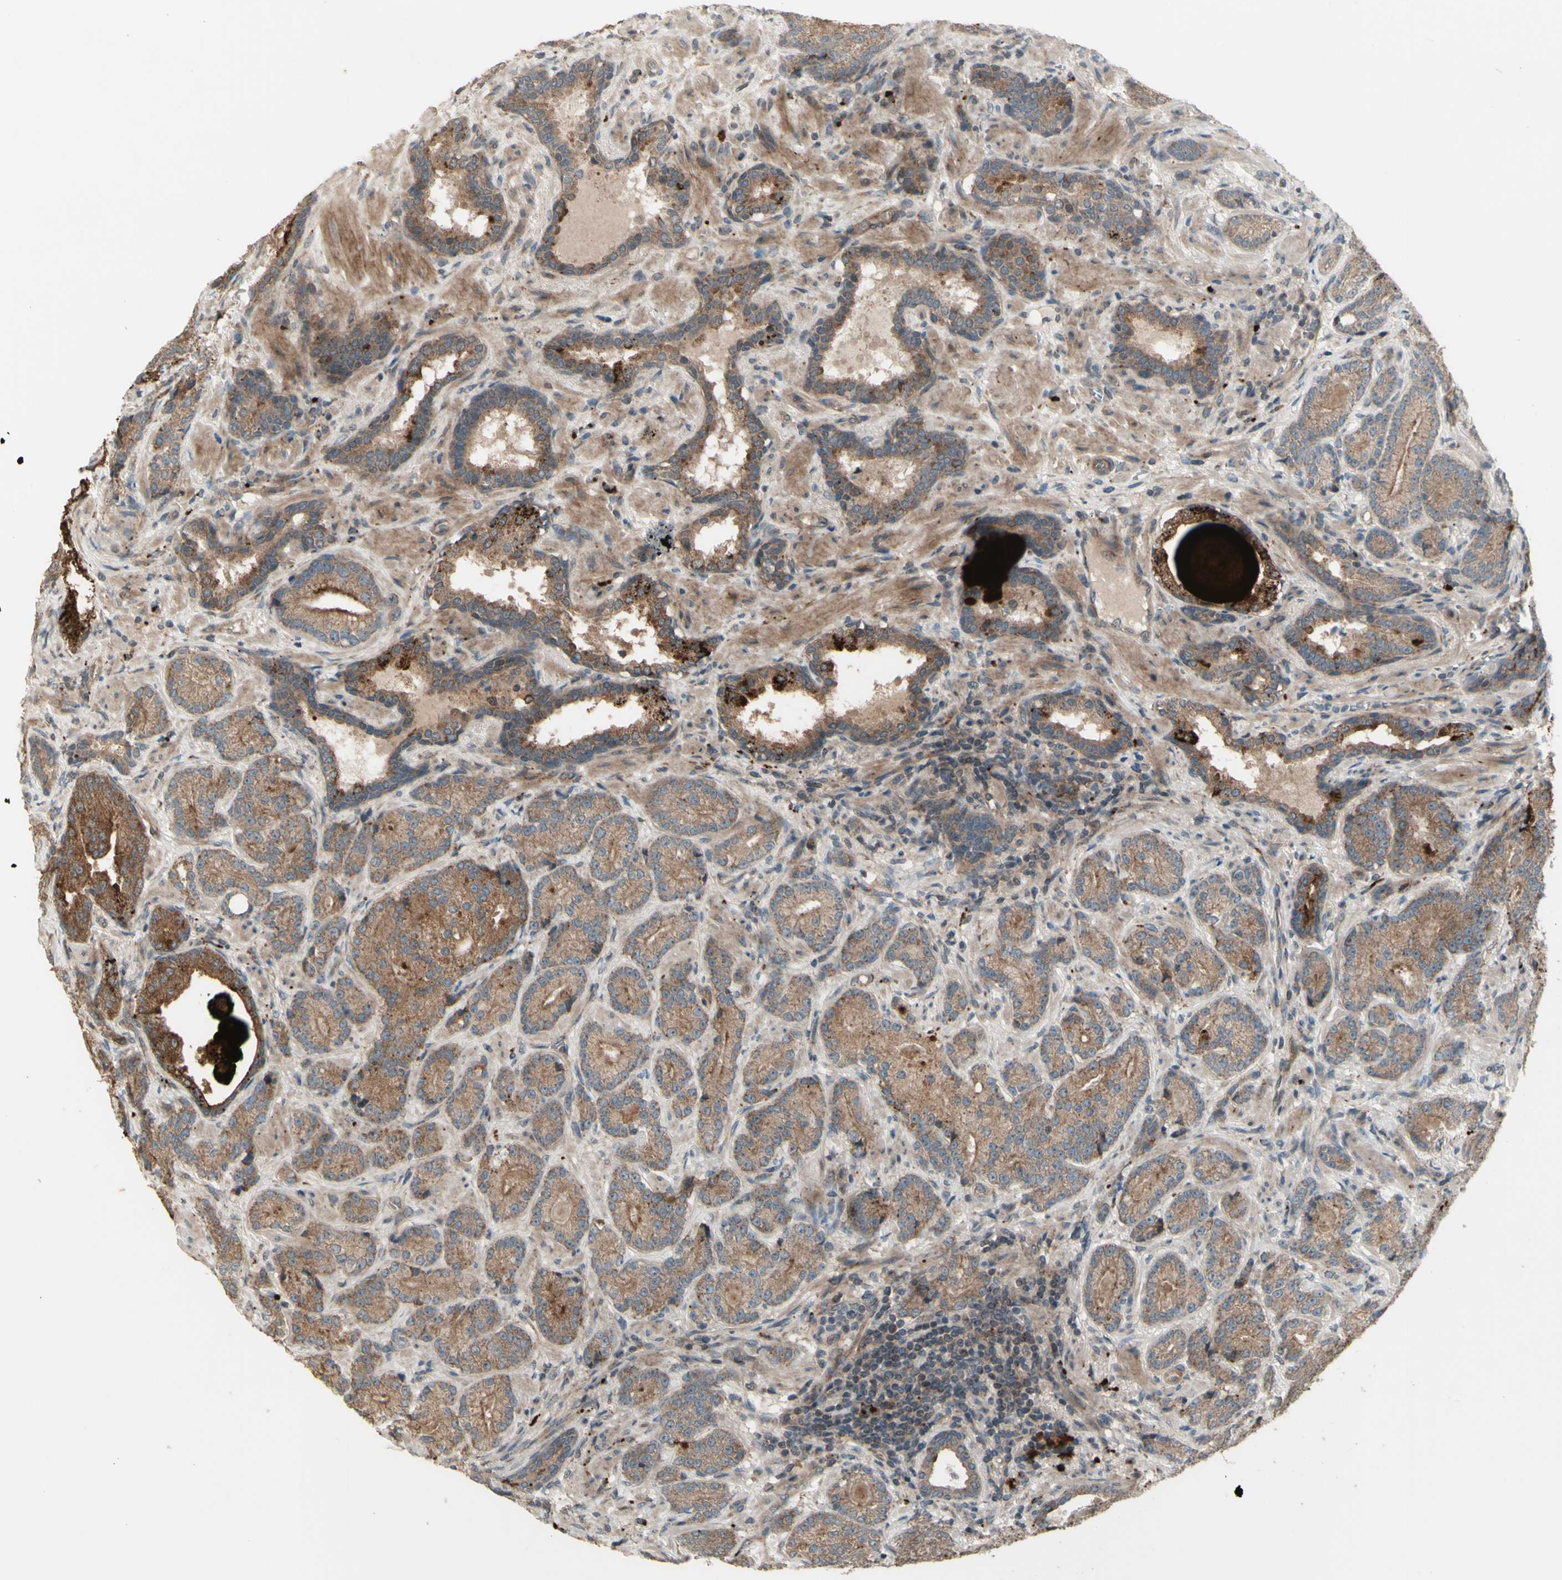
{"staining": {"intensity": "moderate", "quantity": ">75%", "location": "cytoplasmic/membranous"}, "tissue": "prostate cancer", "cell_type": "Tumor cells", "image_type": "cancer", "snomed": [{"axis": "morphology", "description": "Adenocarcinoma, High grade"}, {"axis": "topography", "description": "Prostate"}], "caption": "Prostate high-grade adenocarcinoma tissue exhibits moderate cytoplasmic/membranous staining in about >75% of tumor cells, visualized by immunohistochemistry. Nuclei are stained in blue.", "gene": "OSTM1", "patient": {"sex": "male", "age": 61}}